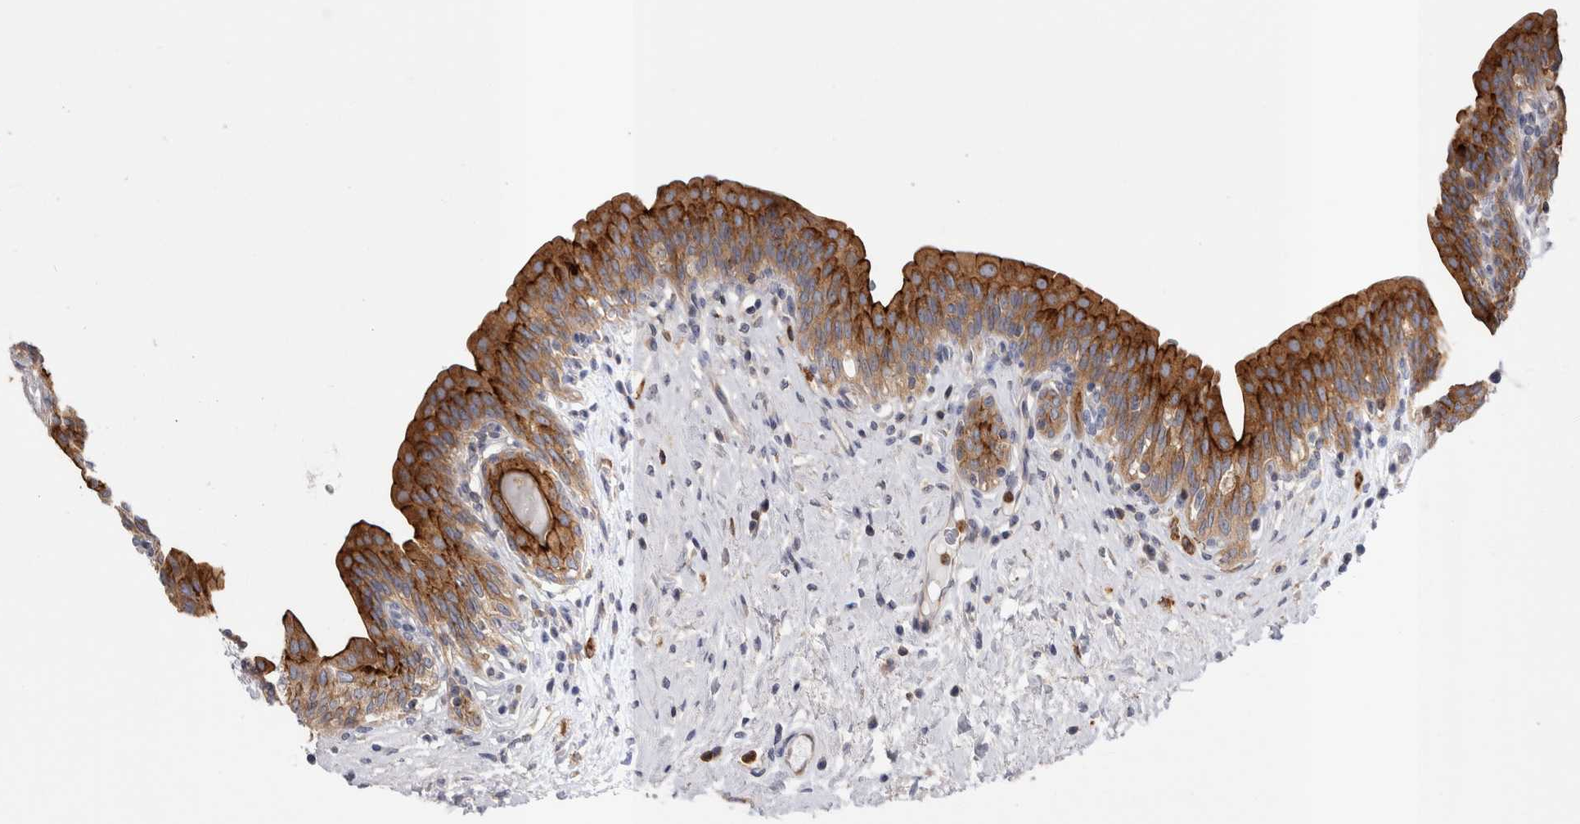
{"staining": {"intensity": "strong", "quantity": ">75%", "location": "cytoplasmic/membranous"}, "tissue": "urinary bladder", "cell_type": "Urothelial cells", "image_type": "normal", "snomed": [{"axis": "morphology", "description": "Normal tissue, NOS"}, {"axis": "topography", "description": "Urinary bladder"}], "caption": "Immunohistochemistry (IHC) (DAB) staining of benign human urinary bladder exhibits strong cytoplasmic/membranous protein expression in approximately >75% of urothelial cells.", "gene": "RAB11FIP1", "patient": {"sex": "male", "age": 83}}